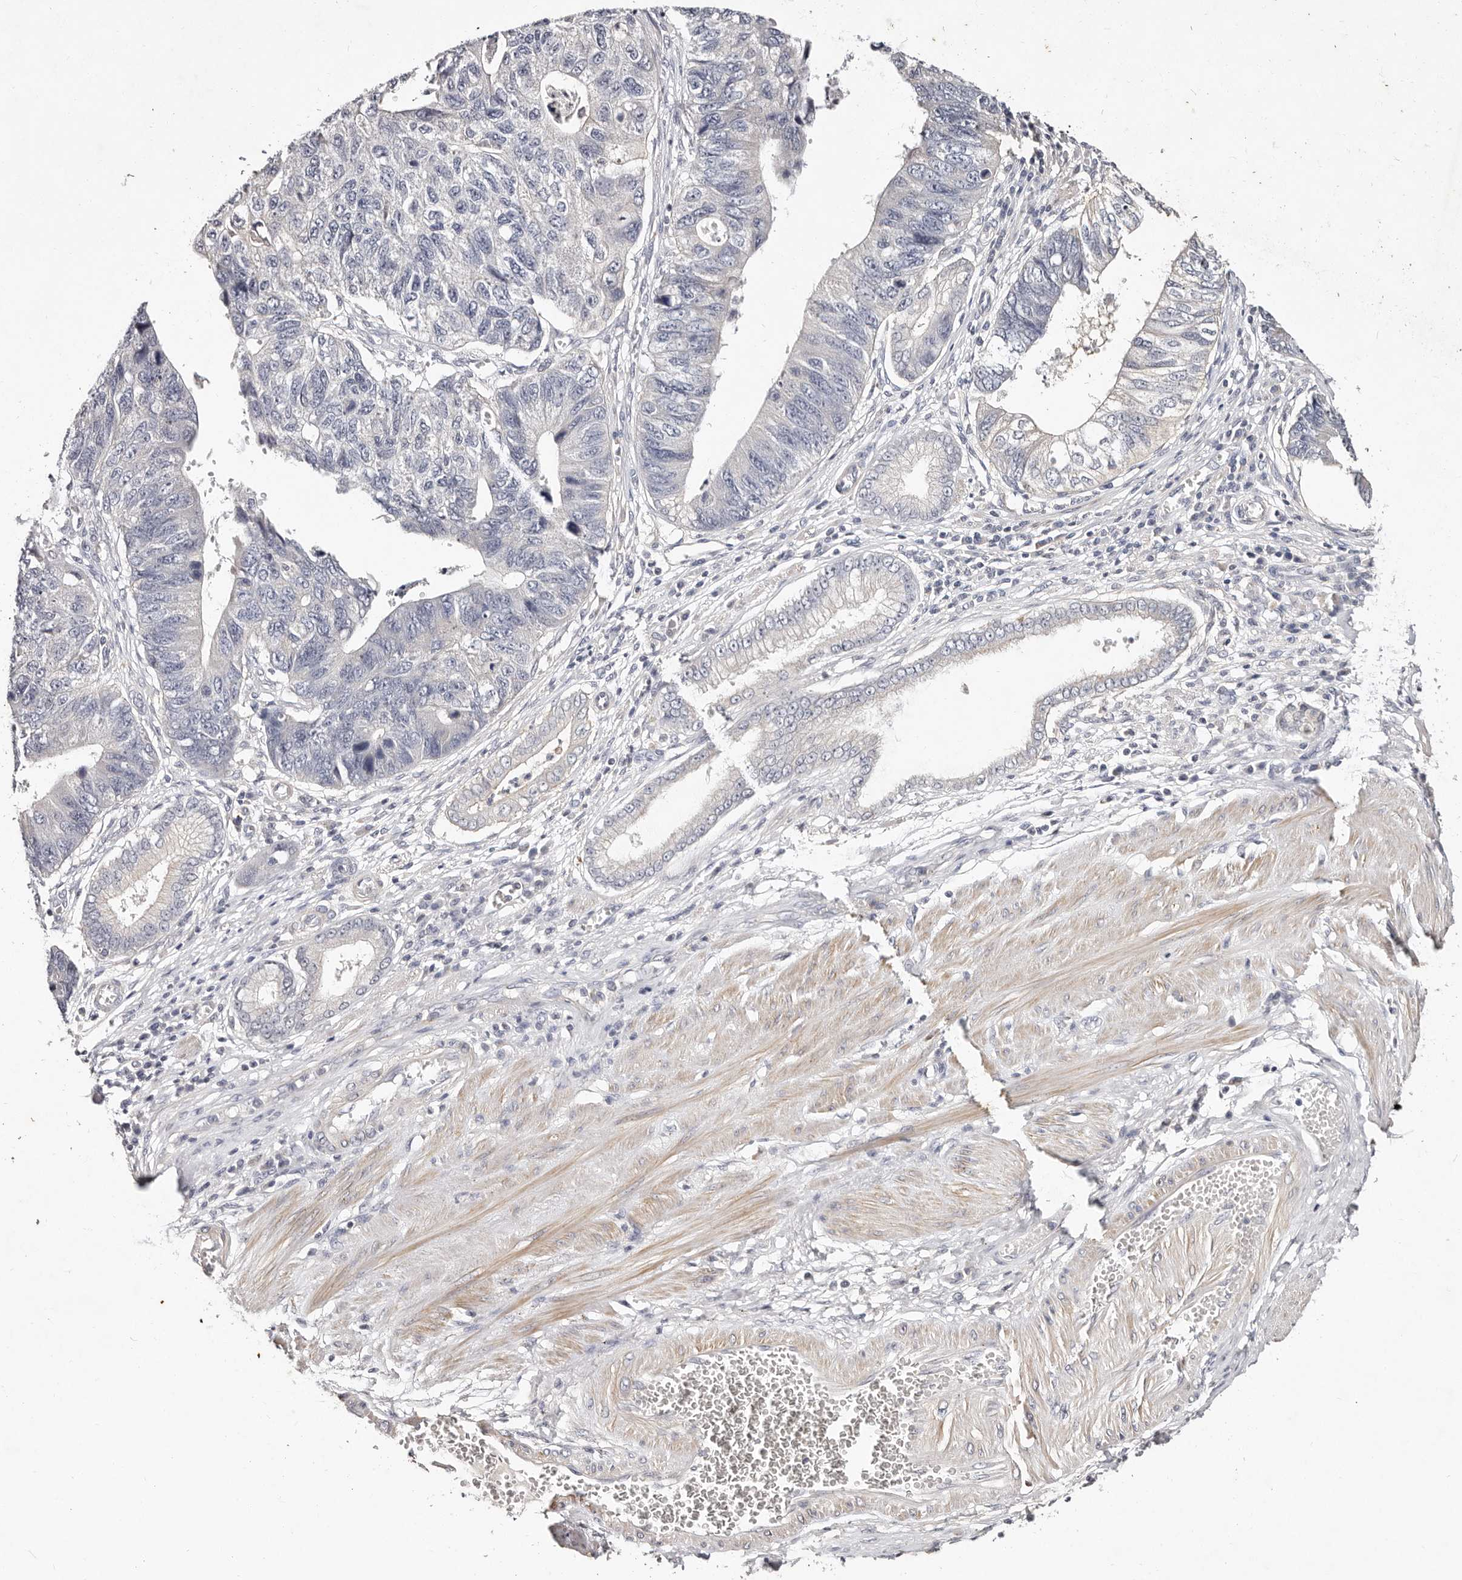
{"staining": {"intensity": "negative", "quantity": "none", "location": "none"}, "tissue": "stomach cancer", "cell_type": "Tumor cells", "image_type": "cancer", "snomed": [{"axis": "morphology", "description": "Adenocarcinoma, NOS"}, {"axis": "topography", "description": "Stomach"}], "caption": "Immunohistochemistry histopathology image of neoplastic tissue: human stomach adenocarcinoma stained with DAB (3,3'-diaminobenzidine) reveals no significant protein positivity in tumor cells.", "gene": "MRPS33", "patient": {"sex": "male", "age": 59}}